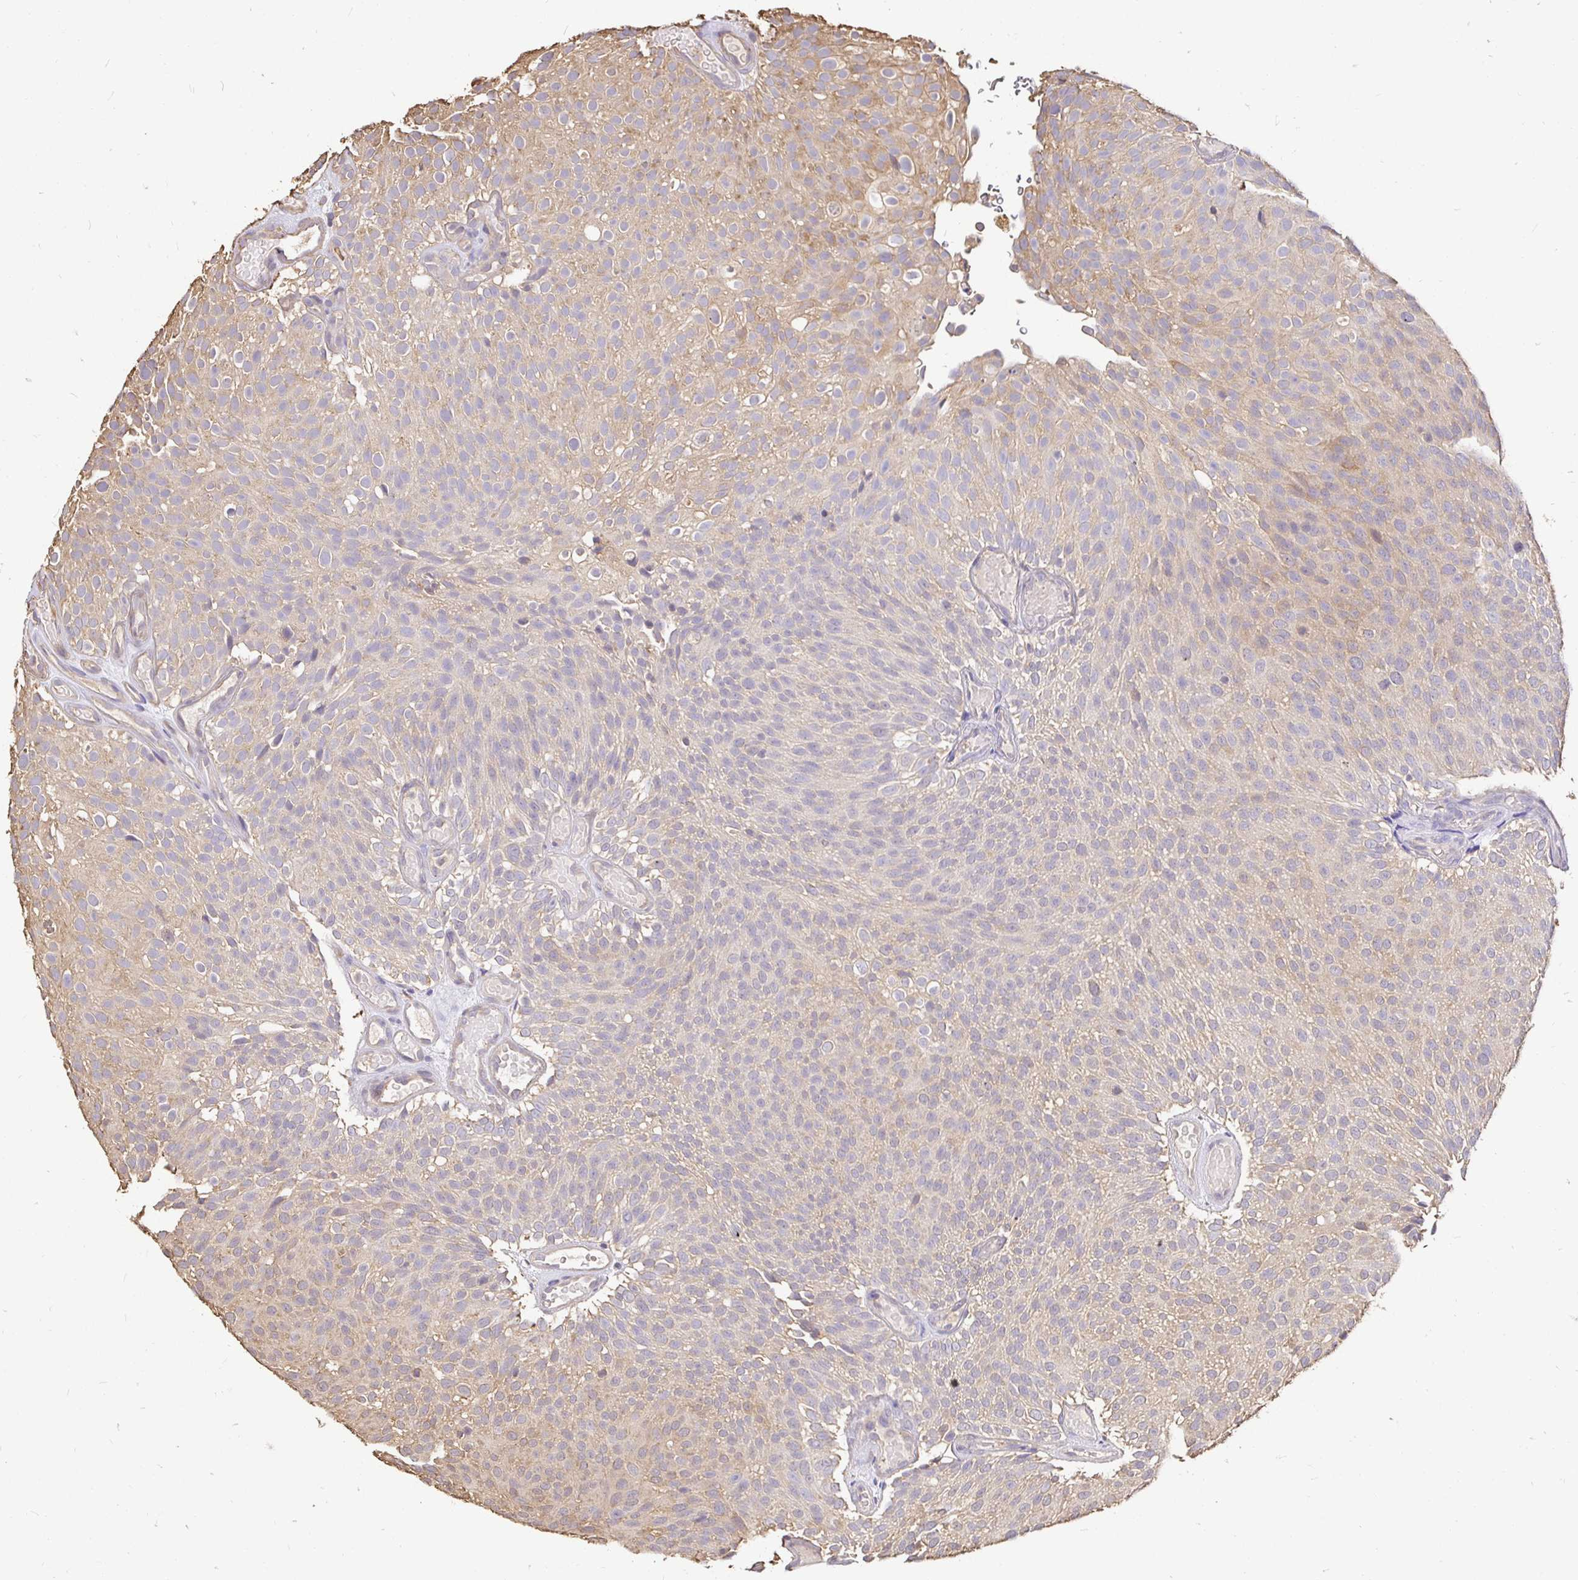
{"staining": {"intensity": "moderate", "quantity": "25%-75%", "location": "cytoplasmic/membranous"}, "tissue": "urothelial cancer", "cell_type": "Tumor cells", "image_type": "cancer", "snomed": [{"axis": "morphology", "description": "Urothelial carcinoma, Low grade"}, {"axis": "topography", "description": "Urinary bladder"}], "caption": "Brown immunohistochemical staining in human urothelial carcinoma (low-grade) exhibits moderate cytoplasmic/membranous positivity in approximately 25%-75% of tumor cells. (DAB (3,3'-diaminobenzidine) = brown stain, brightfield microscopy at high magnification).", "gene": "MAPK8IP3", "patient": {"sex": "male", "age": 78}}